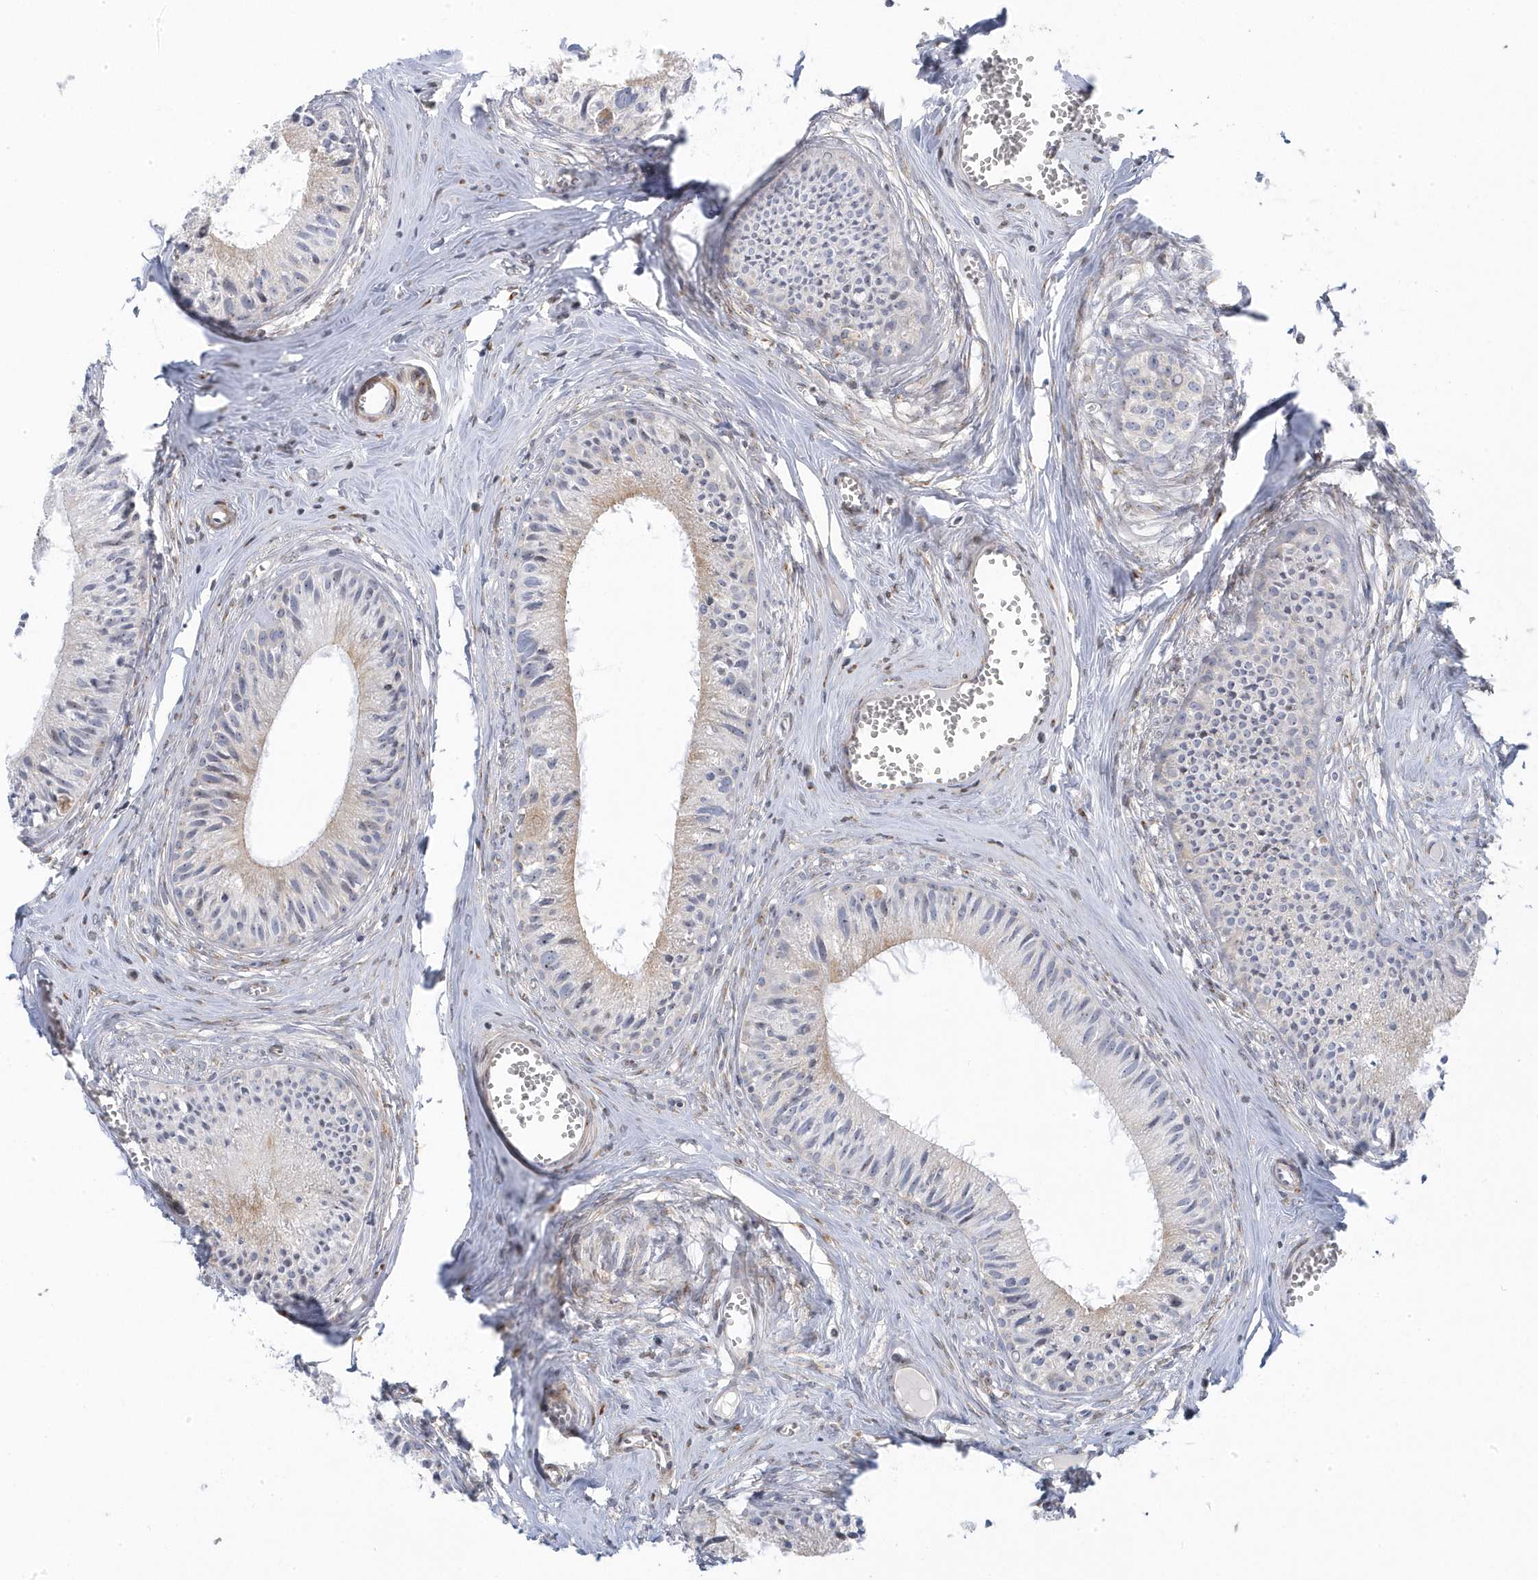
{"staining": {"intensity": "moderate", "quantity": "<25%", "location": "cytoplasmic/membranous"}, "tissue": "epididymis", "cell_type": "Glandular cells", "image_type": "normal", "snomed": [{"axis": "morphology", "description": "Normal tissue, NOS"}, {"axis": "topography", "description": "Epididymis"}], "caption": "Immunohistochemical staining of unremarkable epididymis displays <25% levels of moderate cytoplasmic/membranous protein expression in about <25% of glandular cells.", "gene": "MAP7D3", "patient": {"sex": "male", "age": 36}}